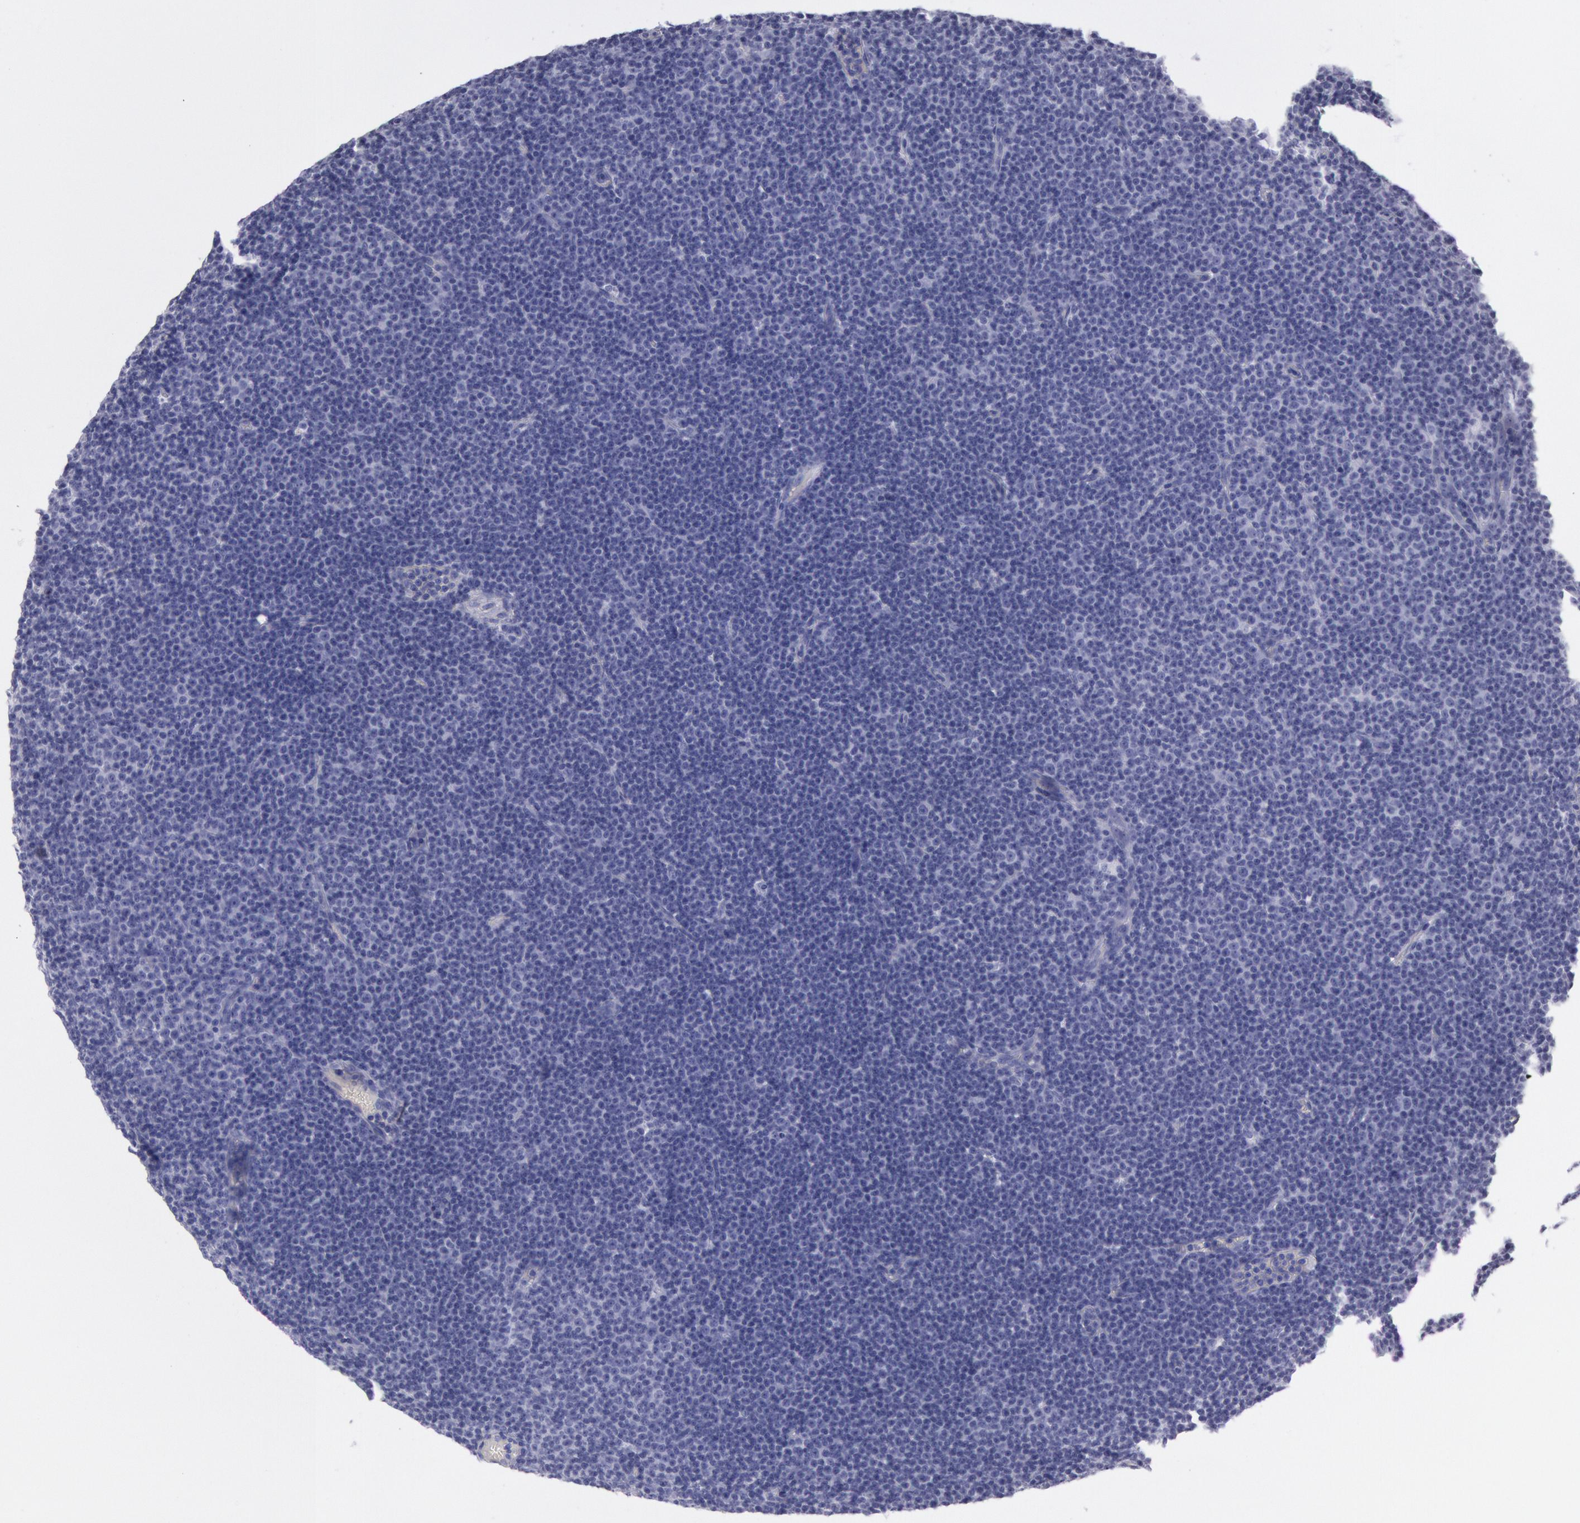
{"staining": {"intensity": "negative", "quantity": "none", "location": "none"}, "tissue": "lymphoma", "cell_type": "Tumor cells", "image_type": "cancer", "snomed": [{"axis": "morphology", "description": "Malignant lymphoma, non-Hodgkin's type, Low grade"}, {"axis": "topography", "description": "Lymph node"}], "caption": "There is no significant positivity in tumor cells of low-grade malignant lymphoma, non-Hodgkin's type.", "gene": "EGFR", "patient": {"sex": "male", "age": 57}}